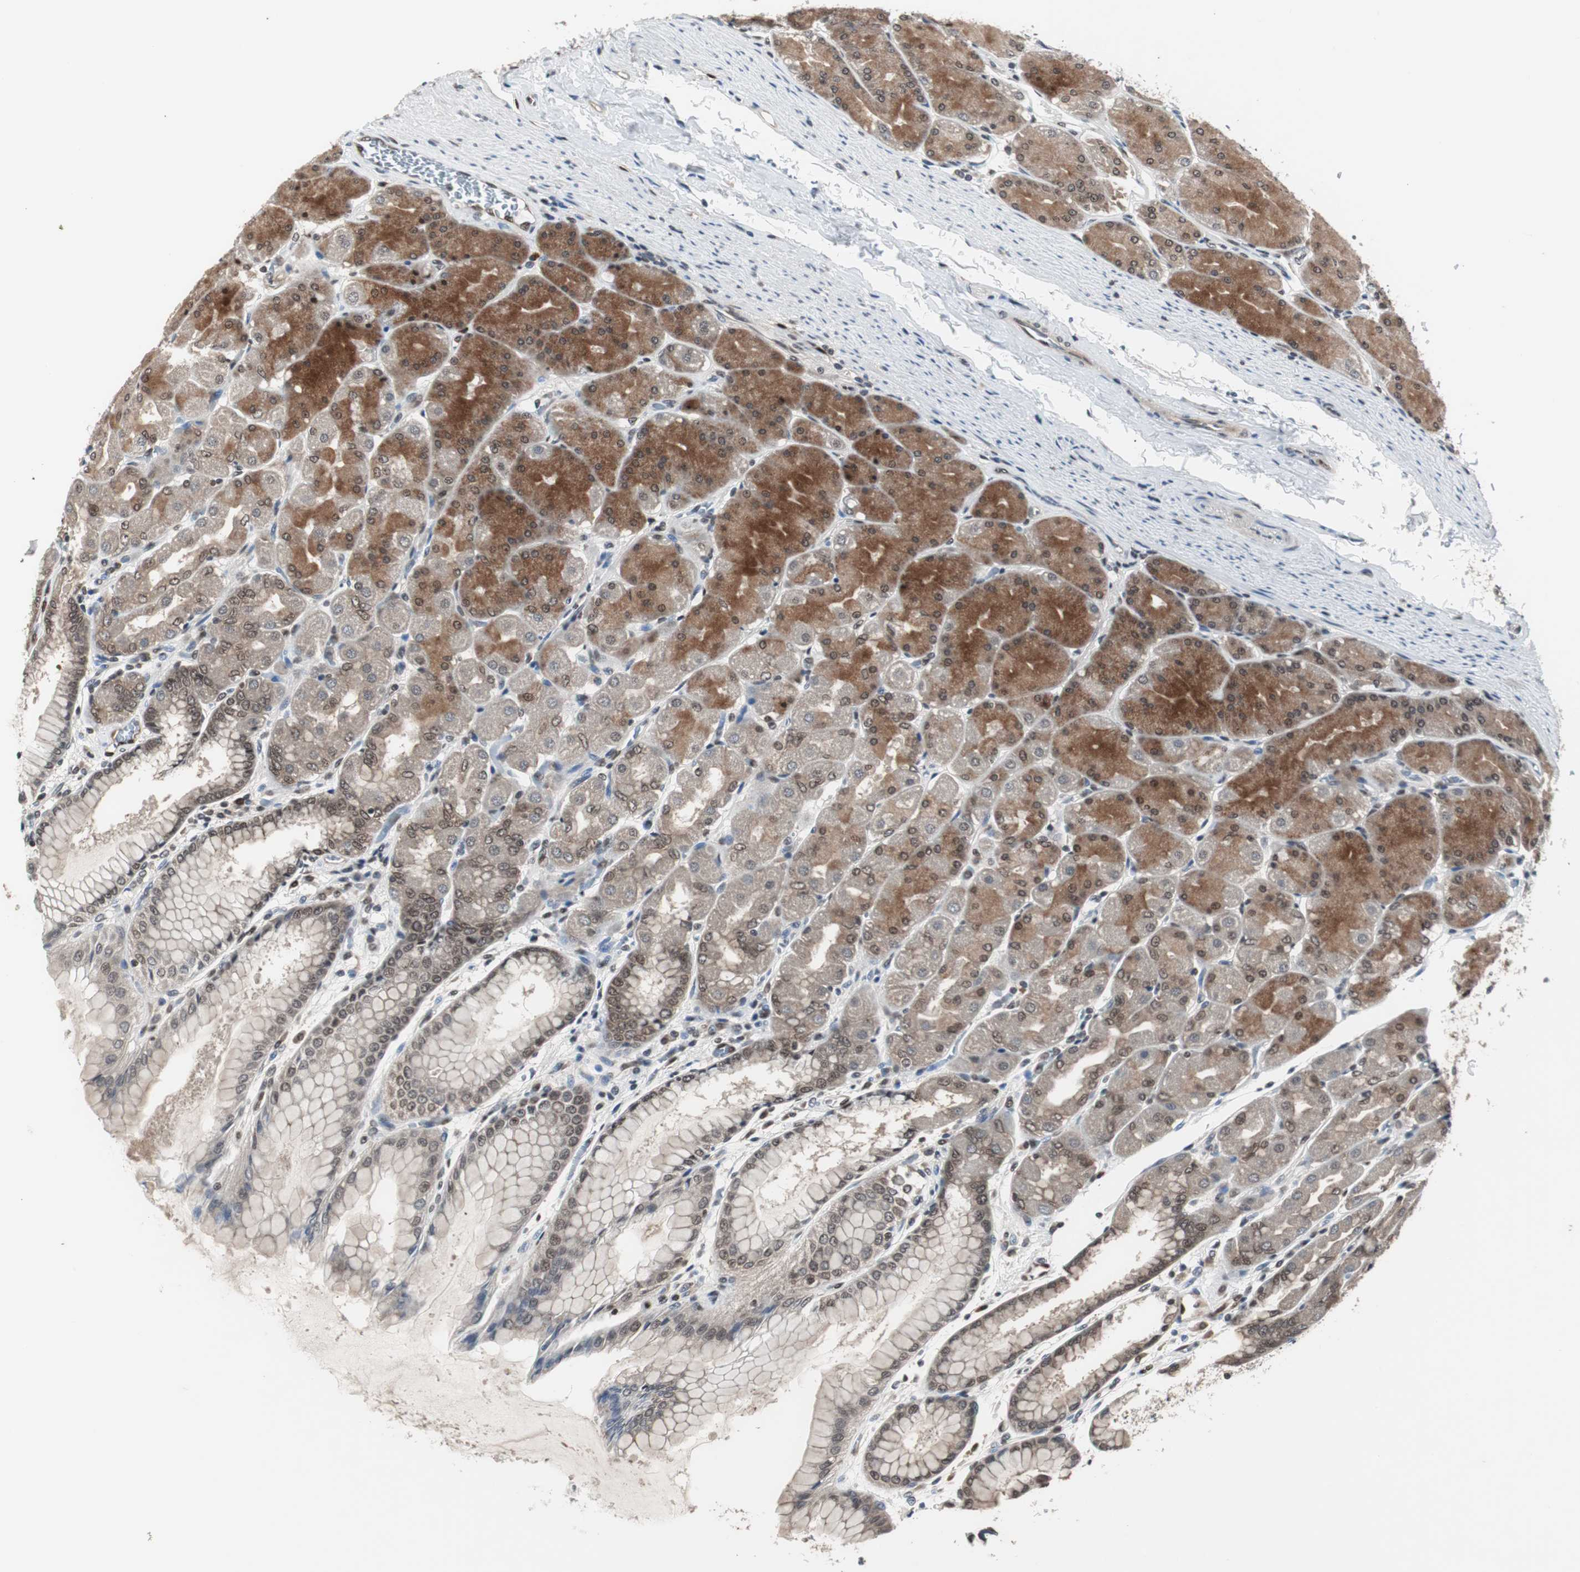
{"staining": {"intensity": "strong", "quantity": "25%-75%", "location": "cytoplasmic/membranous"}, "tissue": "stomach", "cell_type": "Glandular cells", "image_type": "normal", "snomed": [{"axis": "morphology", "description": "Normal tissue, NOS"}, {"axis": "topography", "description": "Stomach, upper"}], "caption": "Benign stomach reveals strong cytoplasmic/membranous positivity in approximately 25%-75% of glandular cells, visualized by immunohistochemistry. Immunohistochemistry stains the protein of interest in brown and the nuclei are stained blue.", "gene": "SMAD1", "patient": {"sex": "female", "age": 56}}